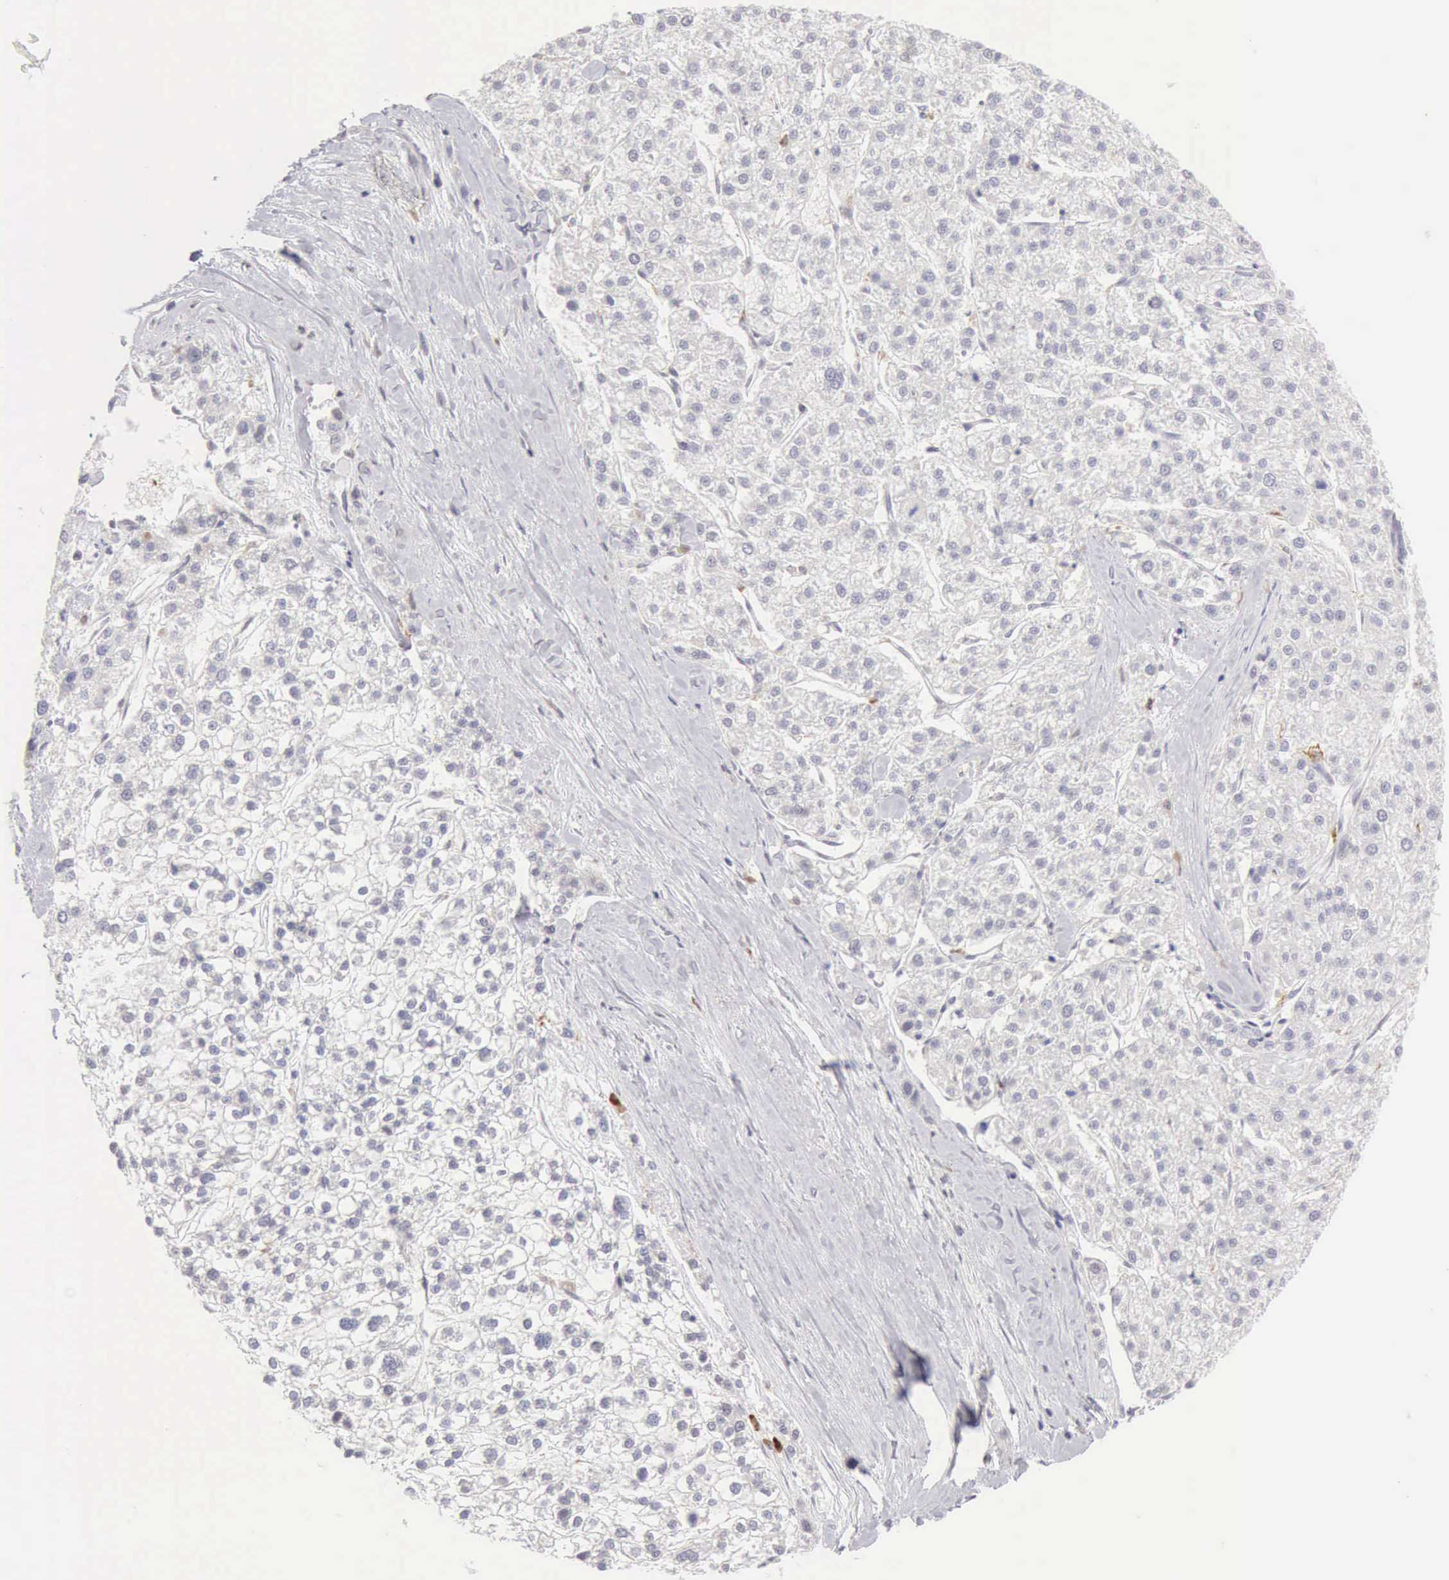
{"staining": {"intensity": "negative", "quantity": "none", "location": "none"}, "tissue": "liver cancer", "cell_type": "Tumor cells", "image_type": "cancer", "snomed": [{"axis": "morphology", "description": "Carcinoma, Hepatocellular, NOS"}, {"axis": "topography", "description": "Liver"}], "caption": "Protein analysis of liver cancer exhibits no significant expression in tumor cells.", "gene": "RNASE1", "patient": {"sex": "female", "age": 85}}